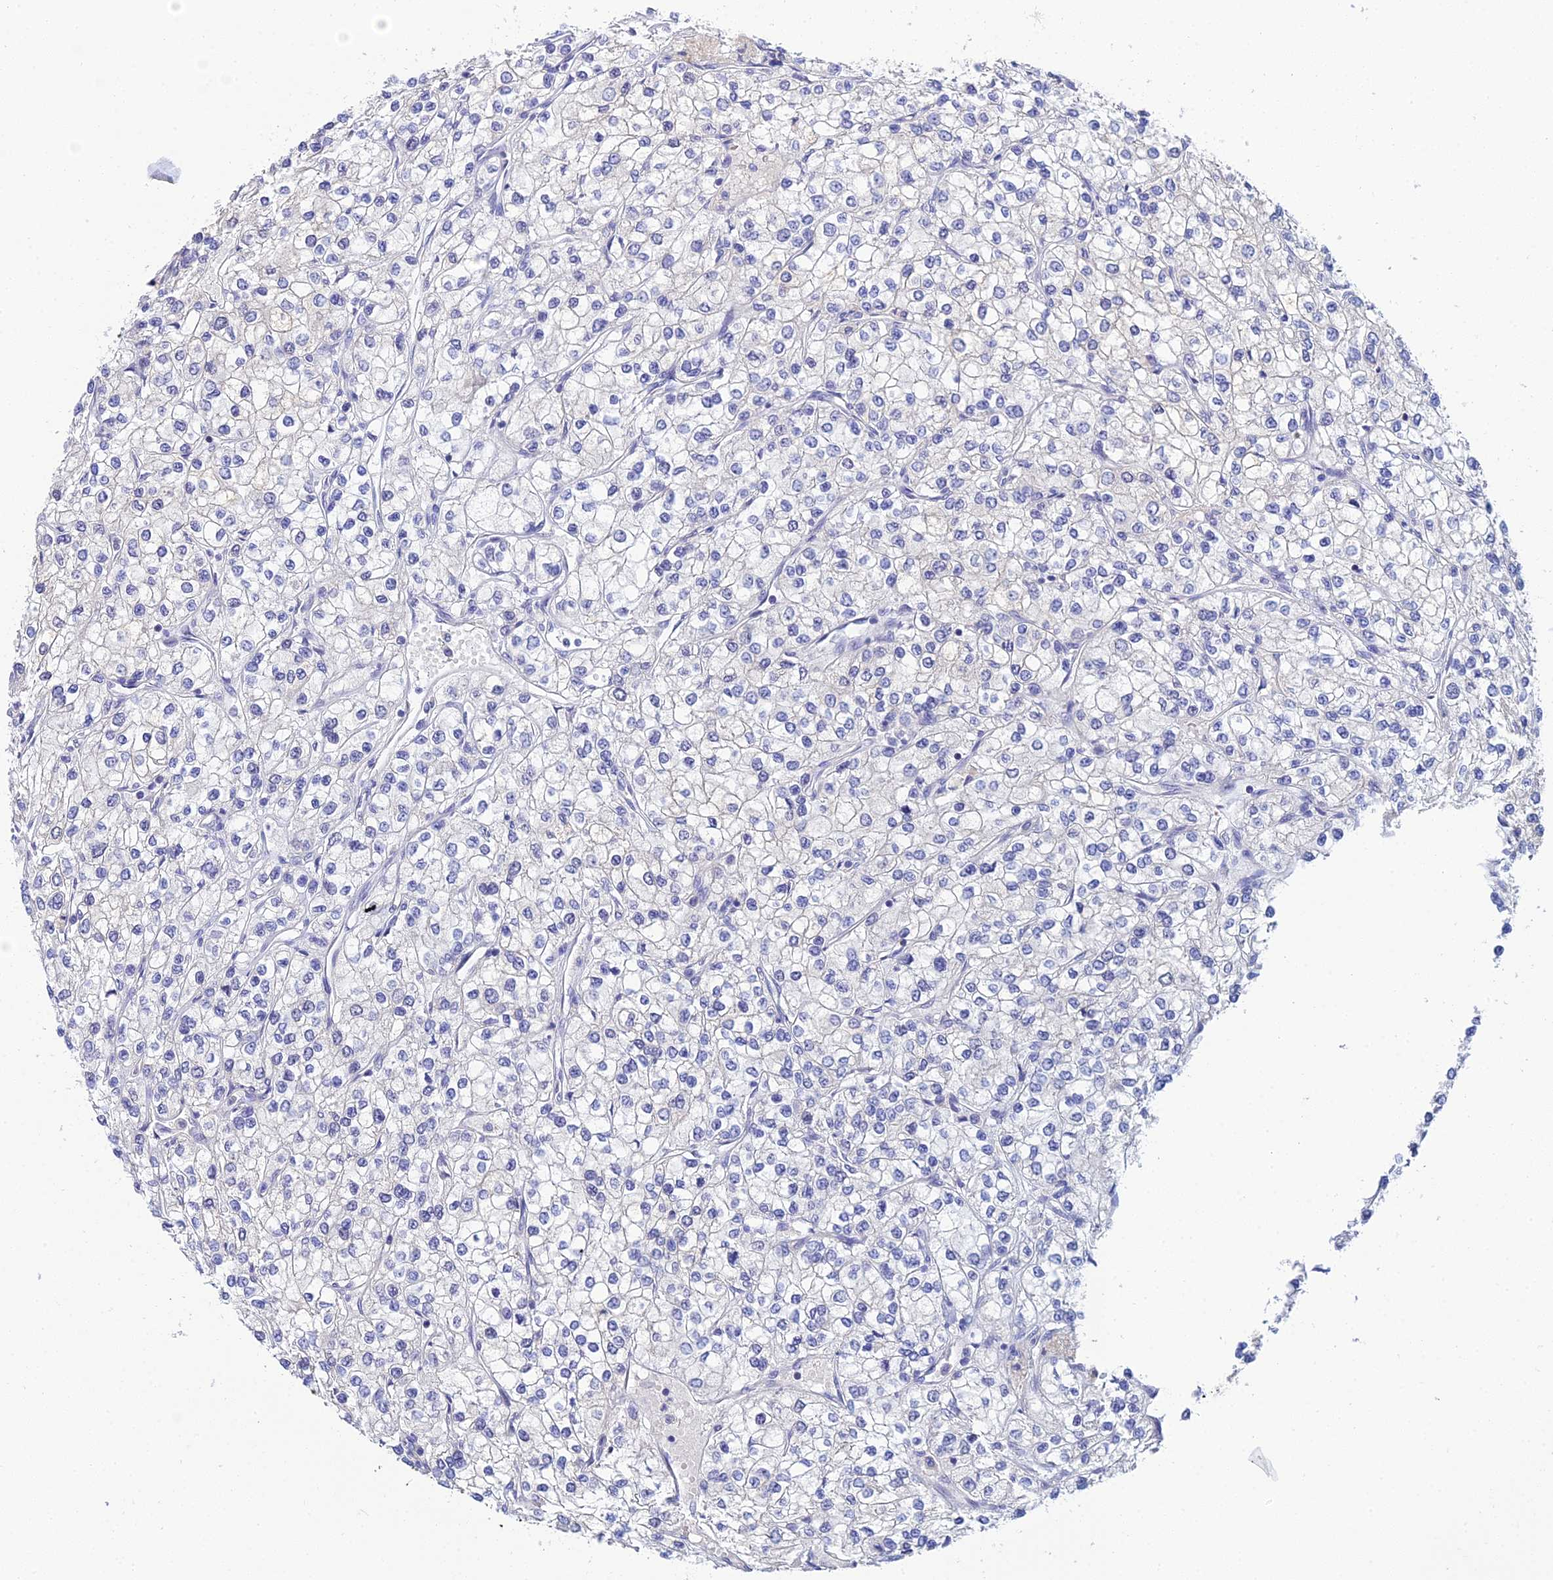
{"staining": {"intensity": "negative", "quantity": "none", "location": "none"}, "tissue": "renal cancer", "cell_type": "Tumor cells", "image_type": "cancer", "snomed": [{"axis": "morphology", "description": "Adenocarcinoma, NOS"}, {"axis": "topography", "description": "Kidney"}], "caption": "Immunohistochemical staining of adenocarcinoma (renal) exhibits no significant expression in tumor cells. The staining was performed using DAB (3,3'-diaminobenzidine) to visualize the protein expression in brown, while the nuclei were stained in blue with hematoxylin (Magnification: 20x).", "gene": "PLPP4", "patient": {"sex": "male", "age": 80}}